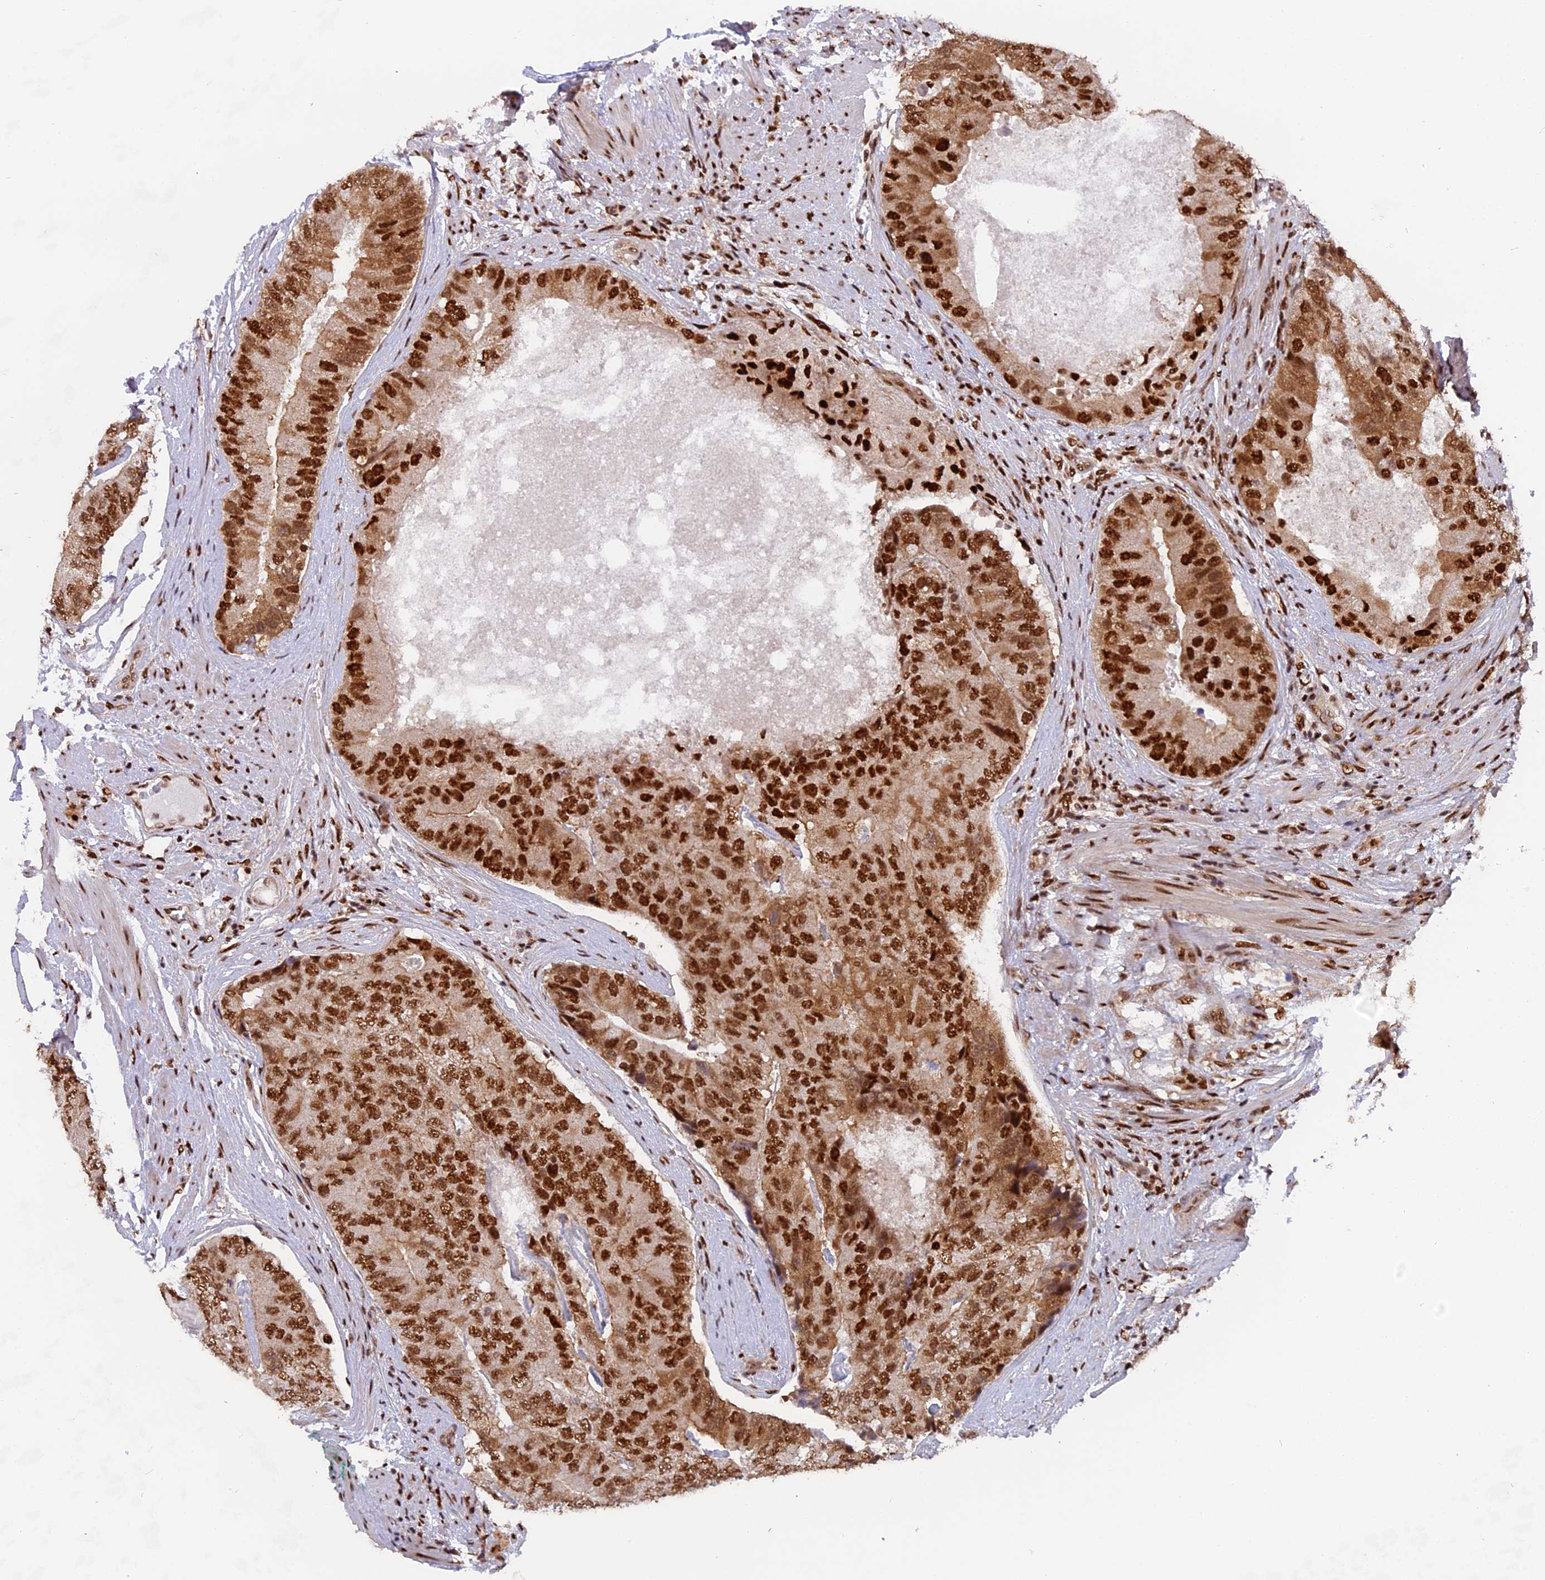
{"staining": {"intensity": "strong", "quantity": ">75%", "location": "nuclear"}, "tissue": "prostate cancer", "cell_type": "Tumor cells", "image_type": "cancer", "snomed": [{"axis": "morphology", "description": "Adenocarcinoma, High grade"}, {"axis": "topography", "description": "Prostate"}], "caption": "IHC (DAB (3,3'-diaminobenzidine)) staining of human adenocarcinoma (high-grade) (prostate) displays strong nuclear protein positivity in about >75% of tumor cells.", "gene": "RAMAC", "patient": {"sex": "male", "age": 70}}